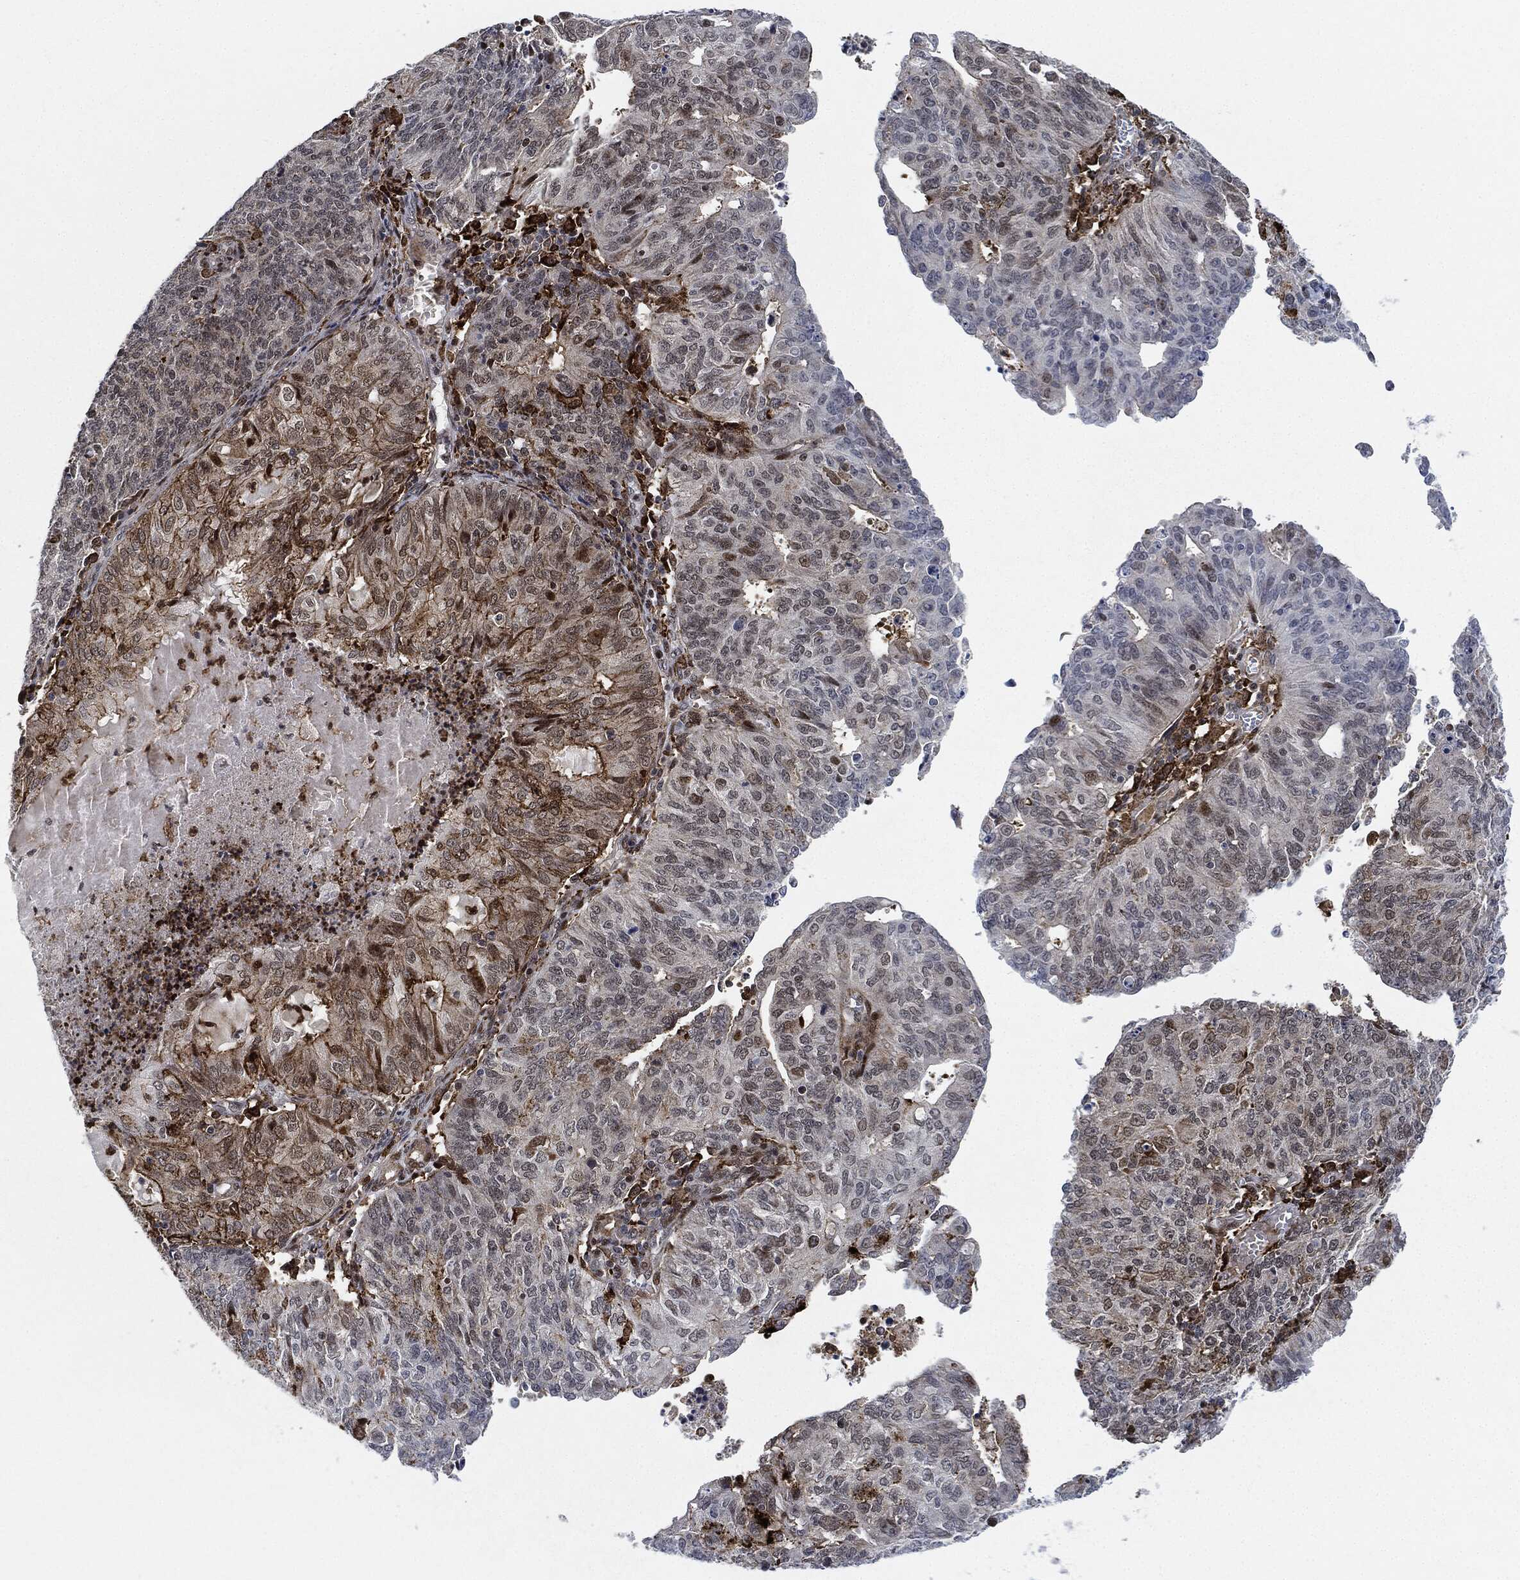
{"staining": {"intensity": "negative", "quantity": "none", "location": "none"}, "tissue": "endometrial cancer", "cell_type": "Tumor cells", "image_type": "cancer", "snomed": [{"axis": "morphology", "description": "Adenocarcinoma, NOS"}, {"axis": "topography", "description": "Endometrium"}], "caption": "DAB (3,3'-diaminobenzidine) immunohistochemical staining of human endometrial adenocarcinoma shows no significant expression in tumor cells. (DAB (3,3'-diaminobenzidine) immunohistochemistry (IHC), high magnification).", "gene": "NANOS3", "patient": {"sex": "female", "age": 82}}